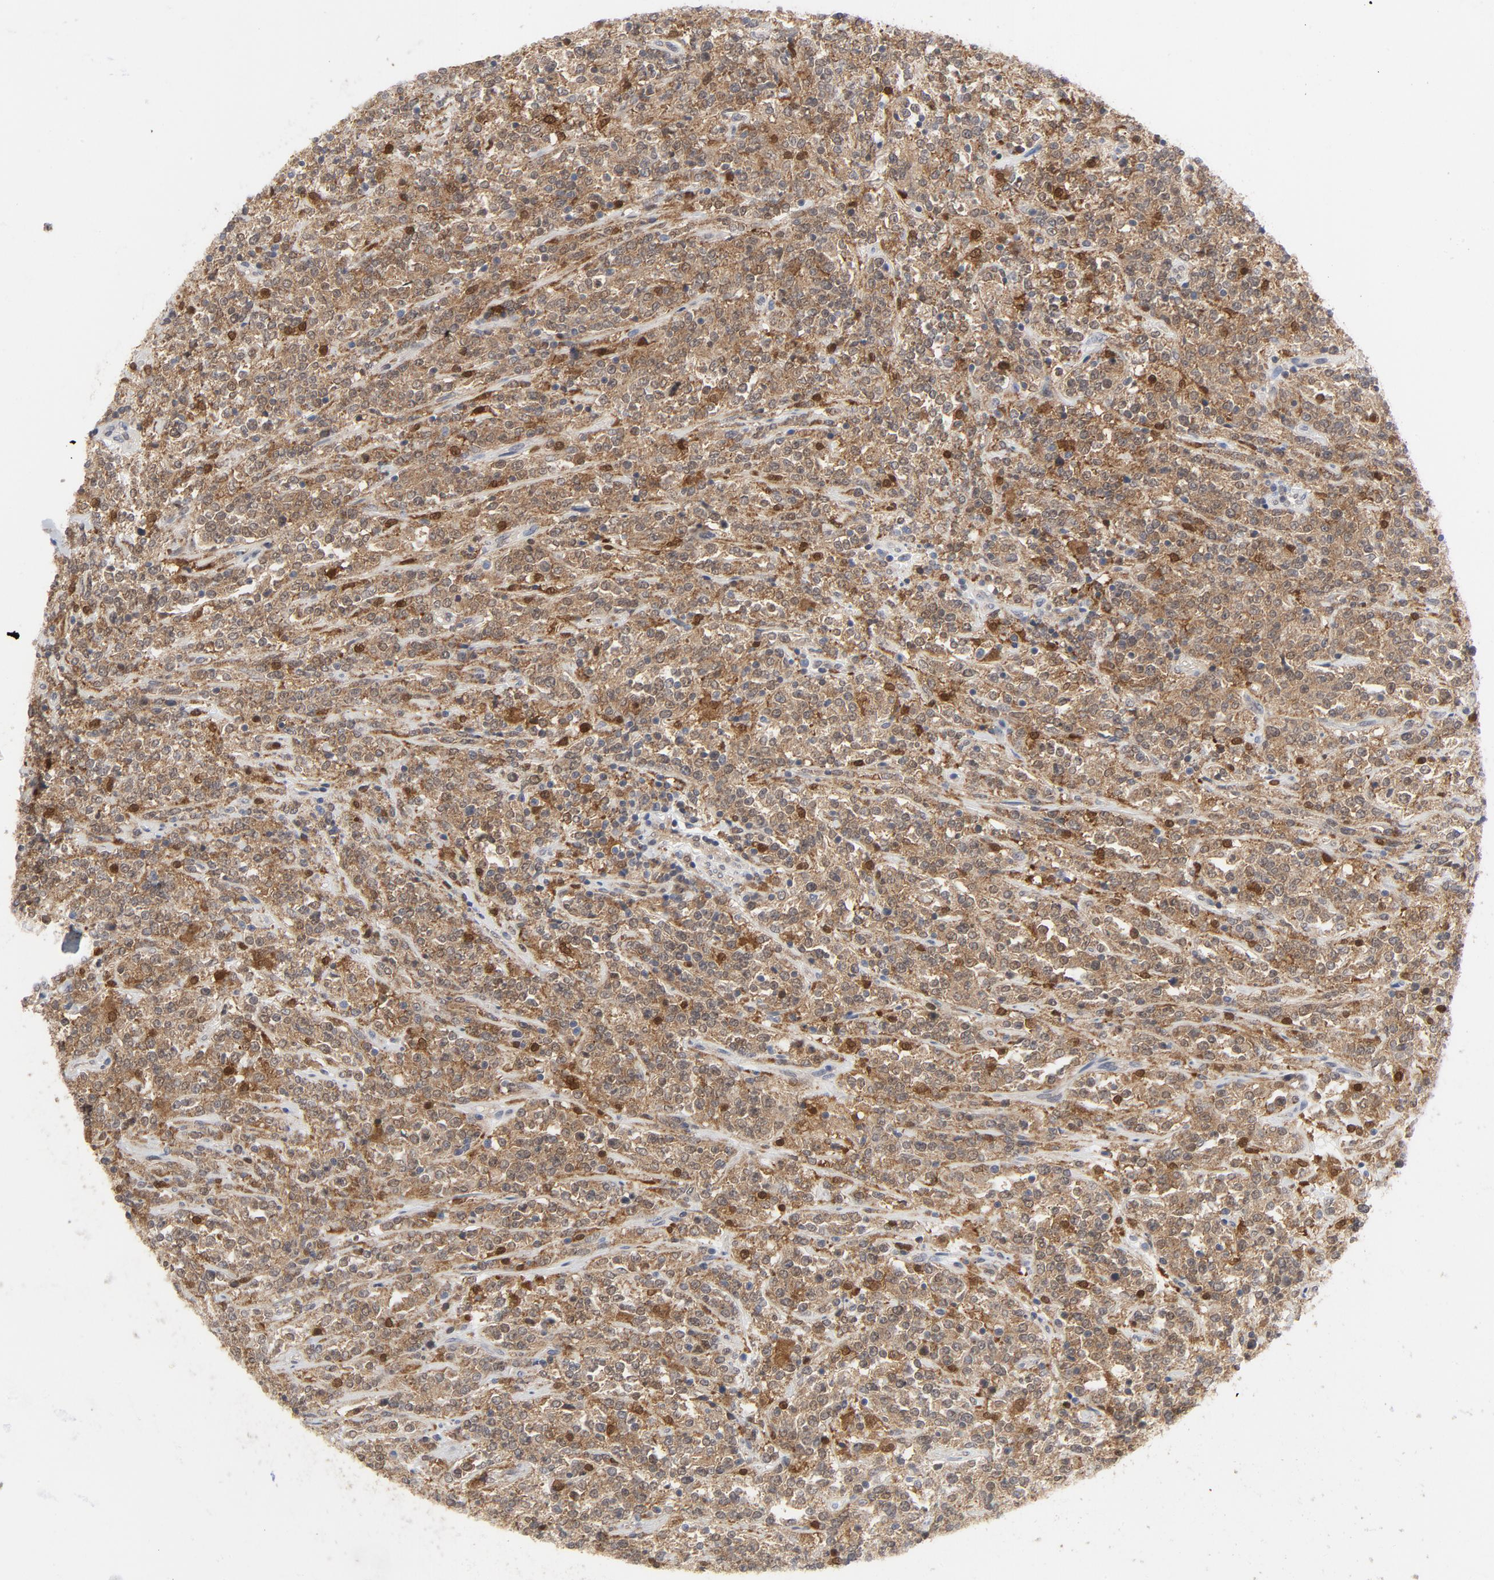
{"staining": {"intensity": "moderate", "quantity": ">75%", "location": "cytoplasmic/membranous"}, "tissue": "lymphoma", "cell_type": "Tumor cells", "image_type": "cancer", "snomed": [{"axis": "morphology", "description": "Malignant lymphoma, non-Hodgkin's type, High grade"}, {"axis": "topography", "description": "Soft tissue"}], "caption": "There is medium levels of moderate cytoplasmic/membranous staining in tumor cells of lymphoma, as demonstrated by immunohistochemical staining (brown color).", "gene": "PRDX1", "patient": {"sex": "male", "age": 18}}